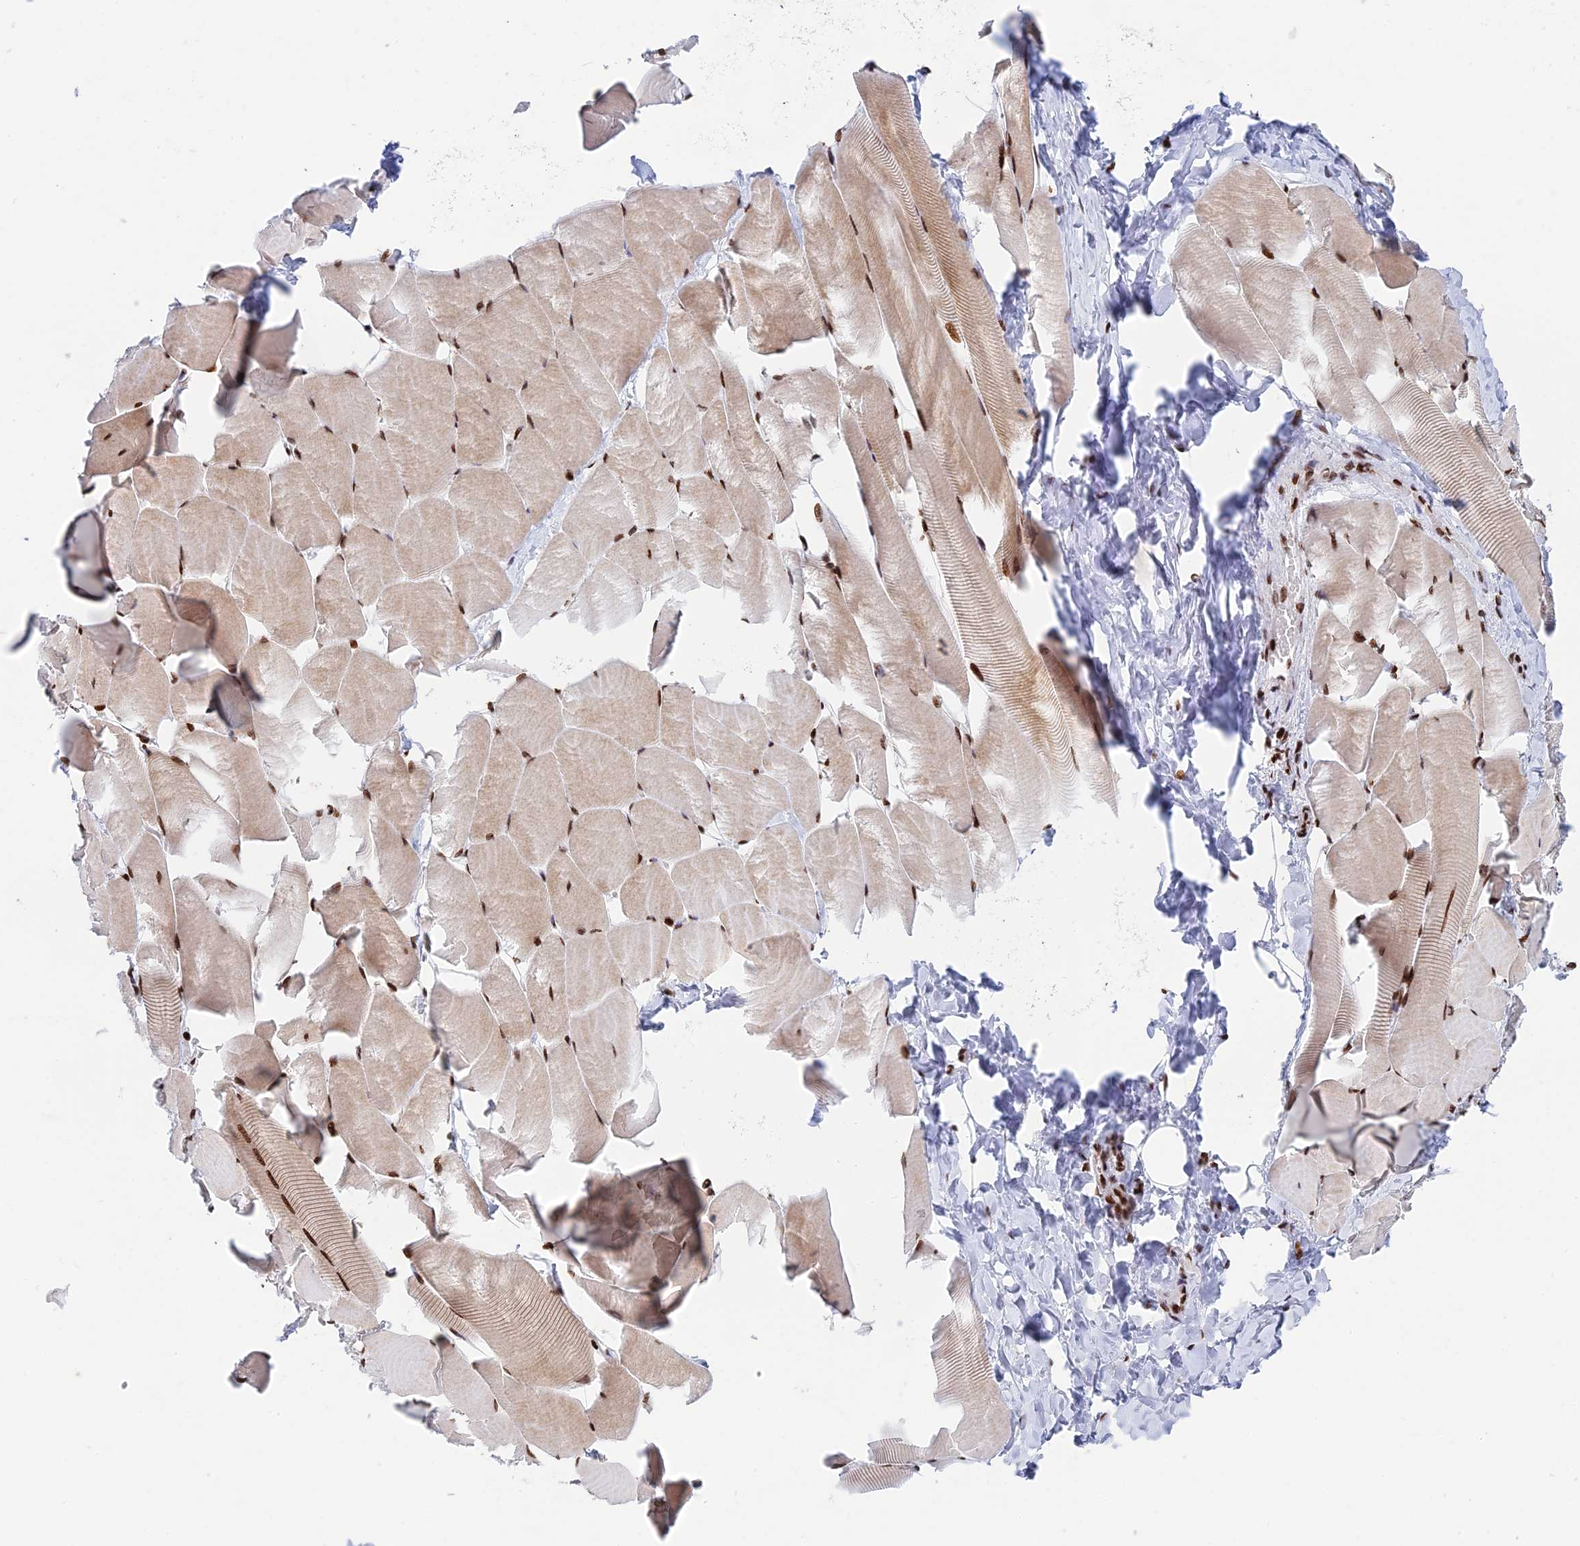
{"staining": {"intensity": "strong", "quantity": ">75%", "location": "nuclear"}, "tissue": "skeletal muscle", "cell_type": "Myocytes", "image_type": "normal", "snomed": [{"axis": "morphology", "description": "Normal tissue, NOS"}, {"axis": "topography", "description": "Skeletal muscle"}], "caption": "Human skeletal muscle stained for a protein (brown) shows strong nuclear positive expression in about >75% of myocytes.", "gene": "RPAP1", "patient": {"sex": "male", "age": 25}}